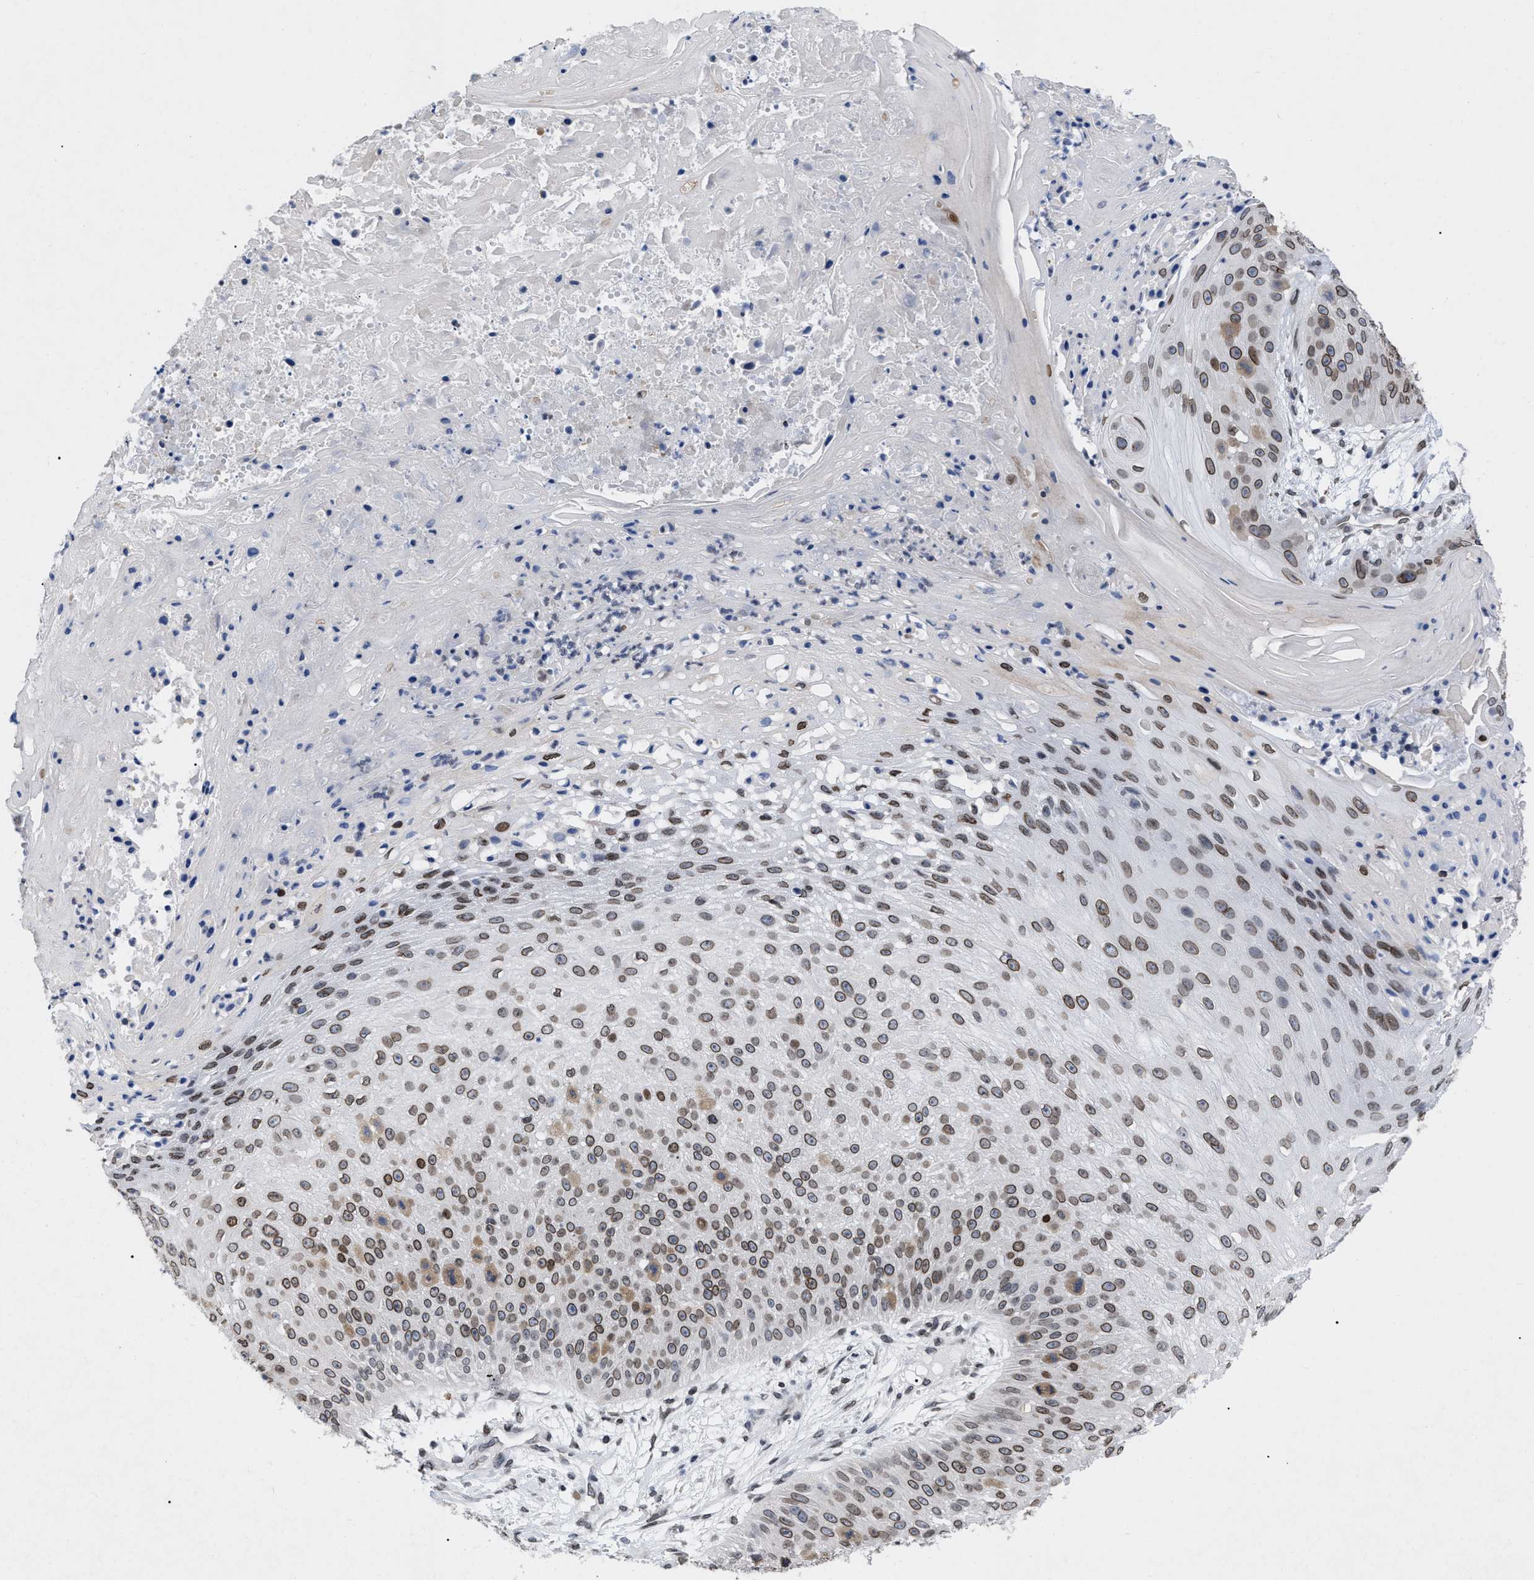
{"staining": {"intensity": "moderate", "quantity": ">75%", "location": "cytoplasmic/membranous,nuclear"}, "tissue": "skin cancer", "cell_type": "Tumor cells", "image_type": "cancer", "snomed": [{"axis": "morphology", "description": "Squamous cell carcinoma, NOS"}, {"axis": "topography", "description": "Skin"}], "caption": "Immunohistochemistry (IHC) of human skin cancer displays medium levels of moderate cytoplasmic/membranous and nuclear expression in approximately >75% of tumor cells. (Brightfield microscopy of DAB IHC at high magnification).", "gene": "TPR", "patient": {"sex": "female", "age": 80}}